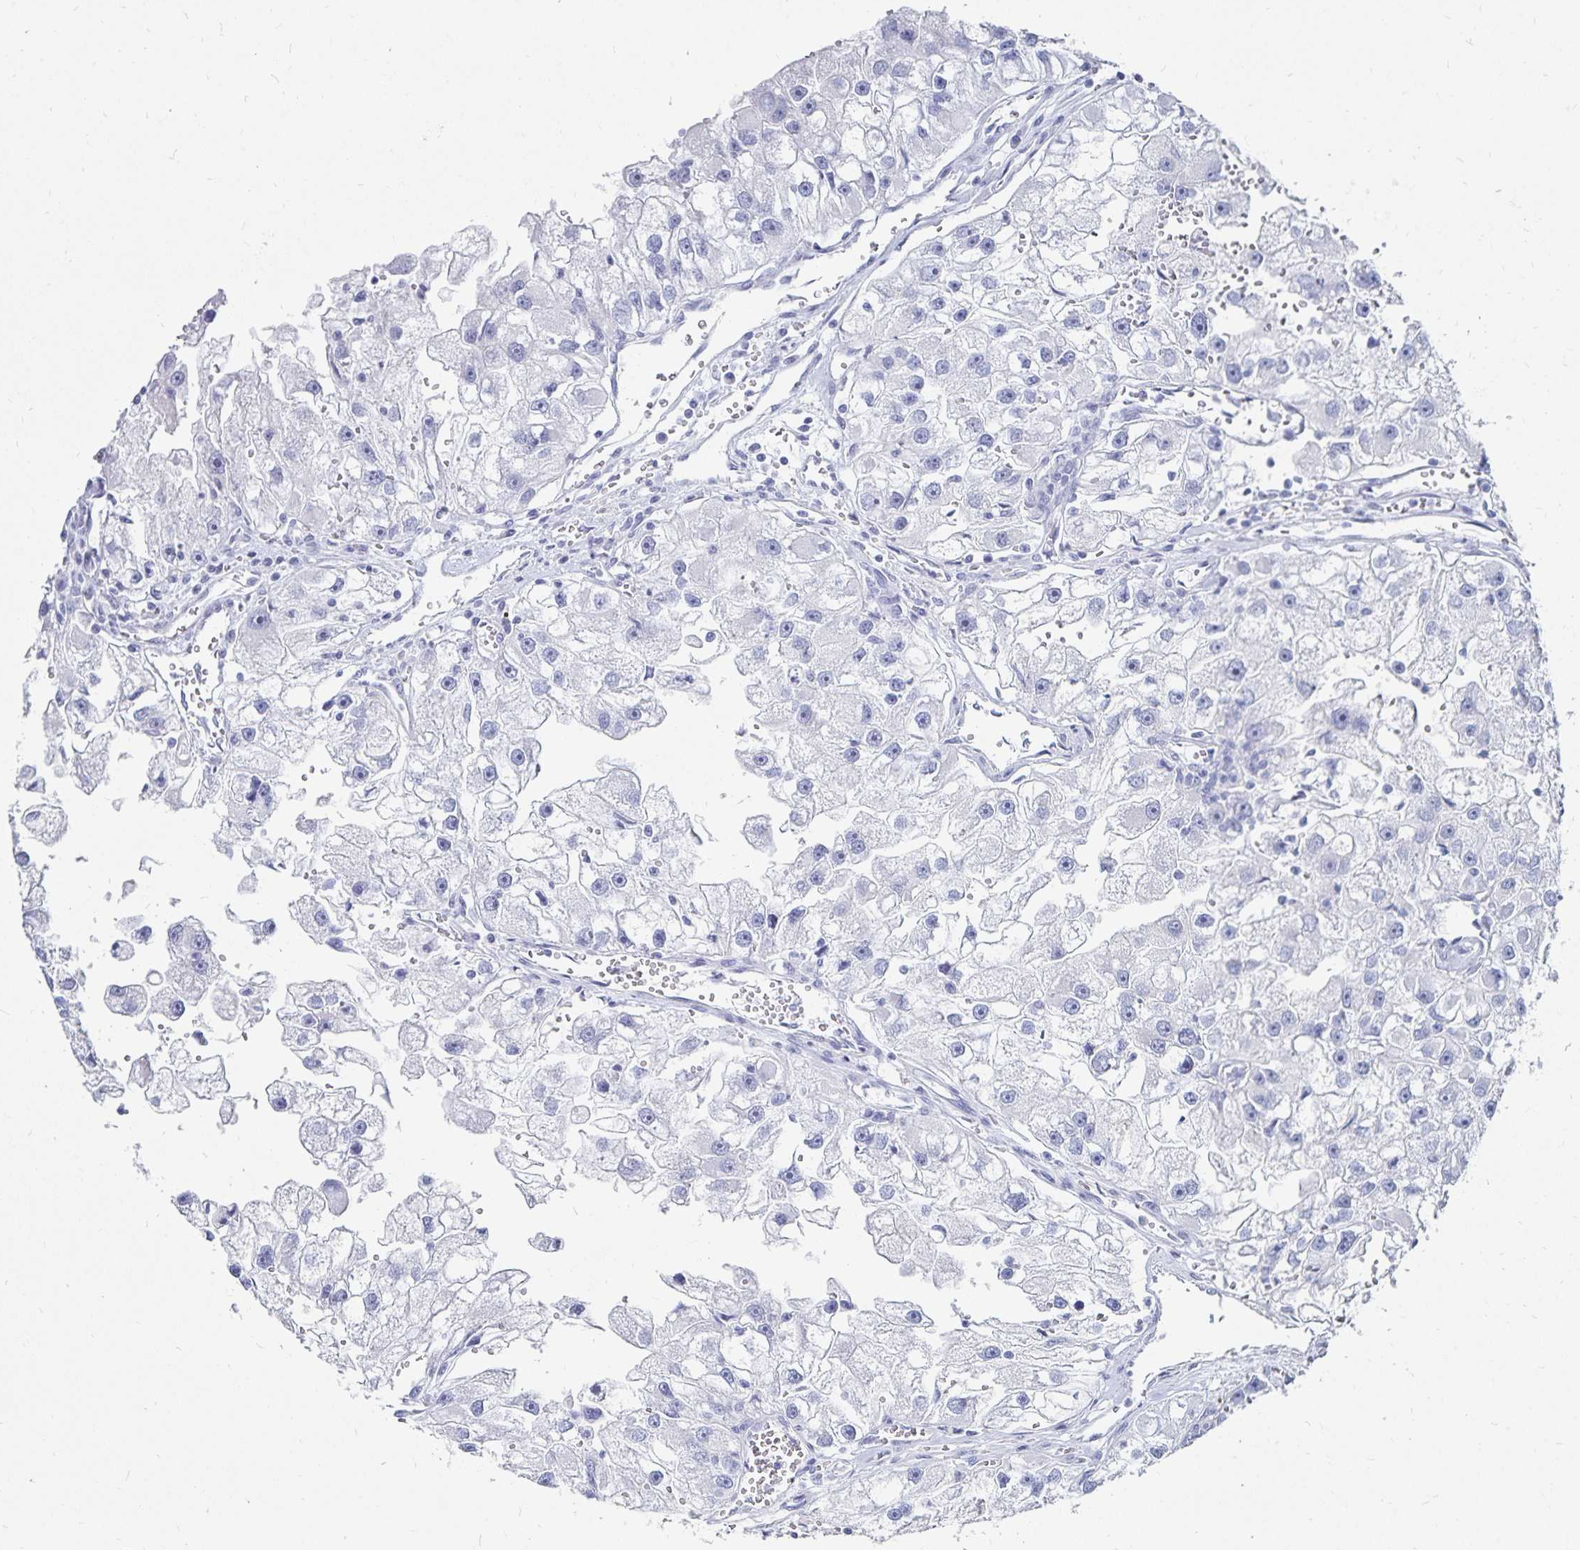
{"staining": {"intensity": "negative", "quantity": "none", "location": "none"}, "tissue": "renal cancer", "cell_type": "Tumor cells", "image_type": "cancer", "snomed": [{"axis": "morphology", "description": "Adenocarcinoma, NOS"}, {"axis": "topography", "description": "Kidney"}], "caption": "IHC image of neoplastic tissue: adenocarcinoma (renal) stained with DAB (3,3'-diaminobenzidine) exhibits no significant protein staining in tumor cells.", "gene": "TNIP1", "patient": {"sex": "male", "age": 63}}